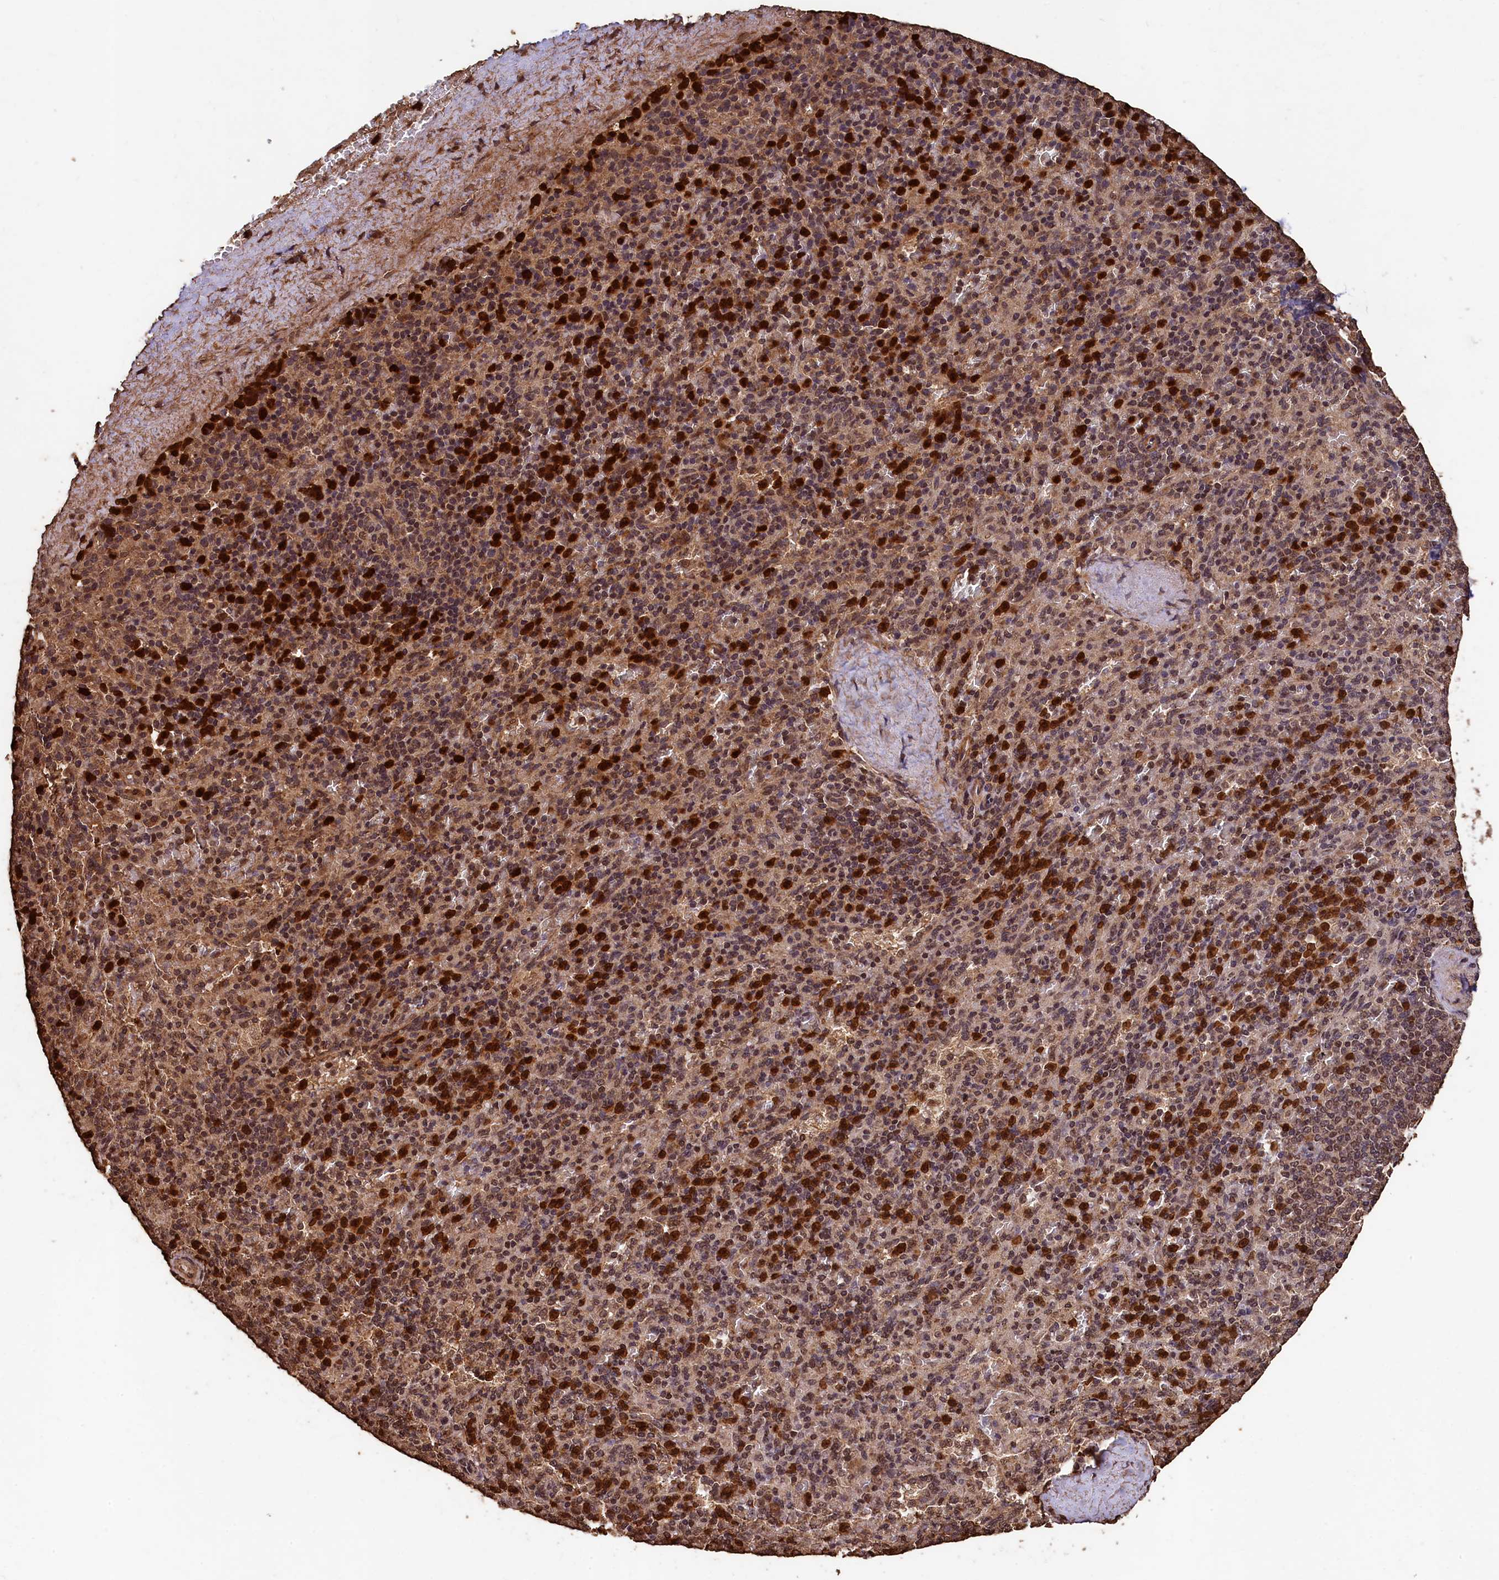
{"staining": {"intensity": "strong", "quantity": "25%-75%", "location": "cytoplasmic/membranous,nuclear"}, "tissue": "spleen", "cell_type": "Cells in red pulp", "image_type": "normal", "snomed": [{"axis": "morphology", "description": "Normal tissue, NOS"}, {"axis": "topography", "description": "Spleen"}], "caption": "Immunohistochemistry of normal spleen demonstrates high levels of strong cytoplasmic/membranous,nuclear positivity in about 25%-75% of cells in red pulp. The staining was performed using DAB to visualize the protein expression in brown, while the nuclei were stained in blue with hematoxylin (Magnification: 20x).", "gene": "CEP57L1", "patient": {"sex": "male", "age": 82}}